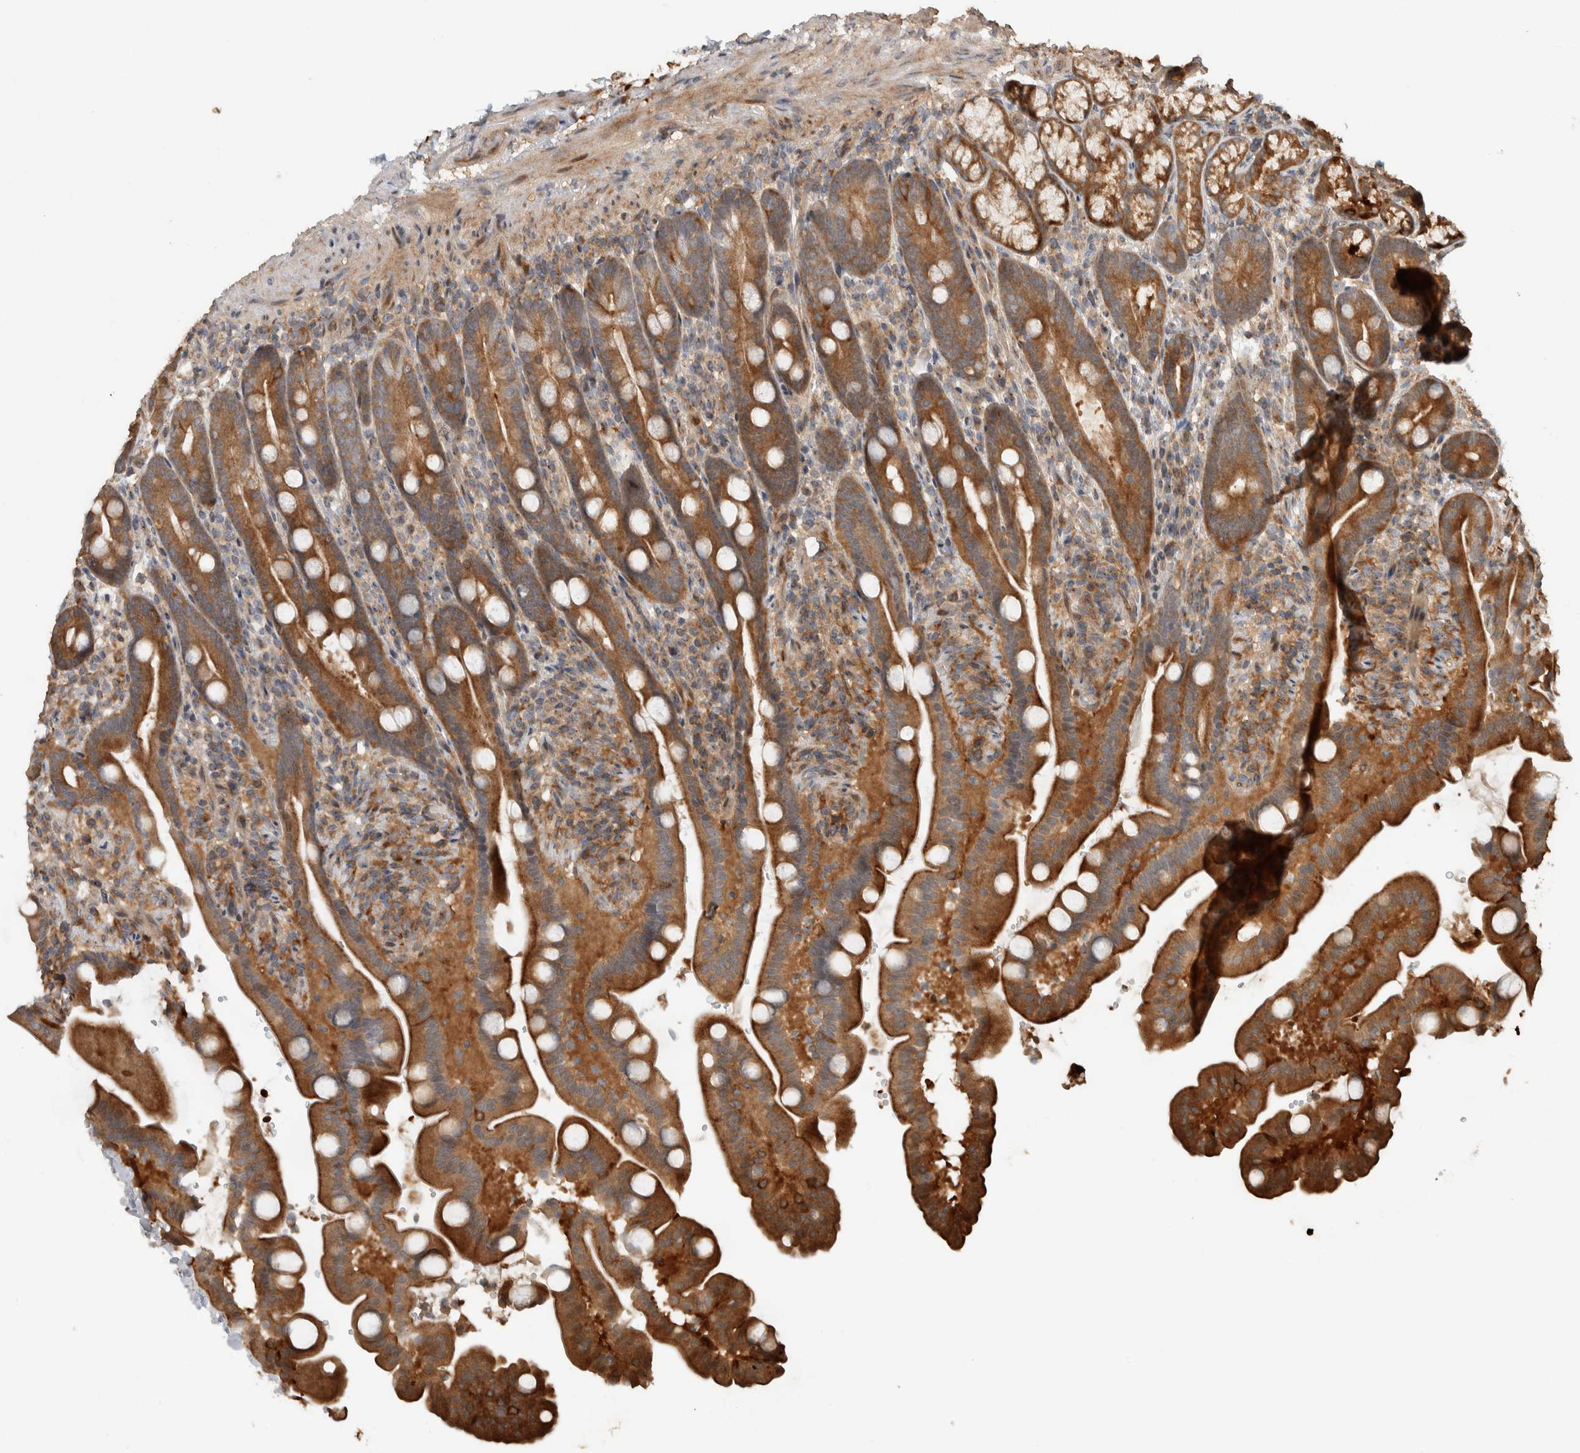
{"staining": {"intensity": "strong", "quantity": ">75%", "location": "cytoplasmic/membranous"}, "tissue": "duodenum", "cell_type": "Glandular cells", "image_type": "normal", "snomed": [{"axis": "morphology", "description": "Normal tissue, NOS"}, {"axis": "topography", "description": "Duodenum"}], "caption": "Immunohistochemical staining of normal human duodenum demonstrates strong cytoplasmic/membranous protein expression in approximately >75% of glandular cells. (DAB (3,3'-diaminobenzidine) = brown stain, brightfield microscopy at high magnification).", "gene": "CNTROB", "patient": {"sex": "male", "age": 54}}